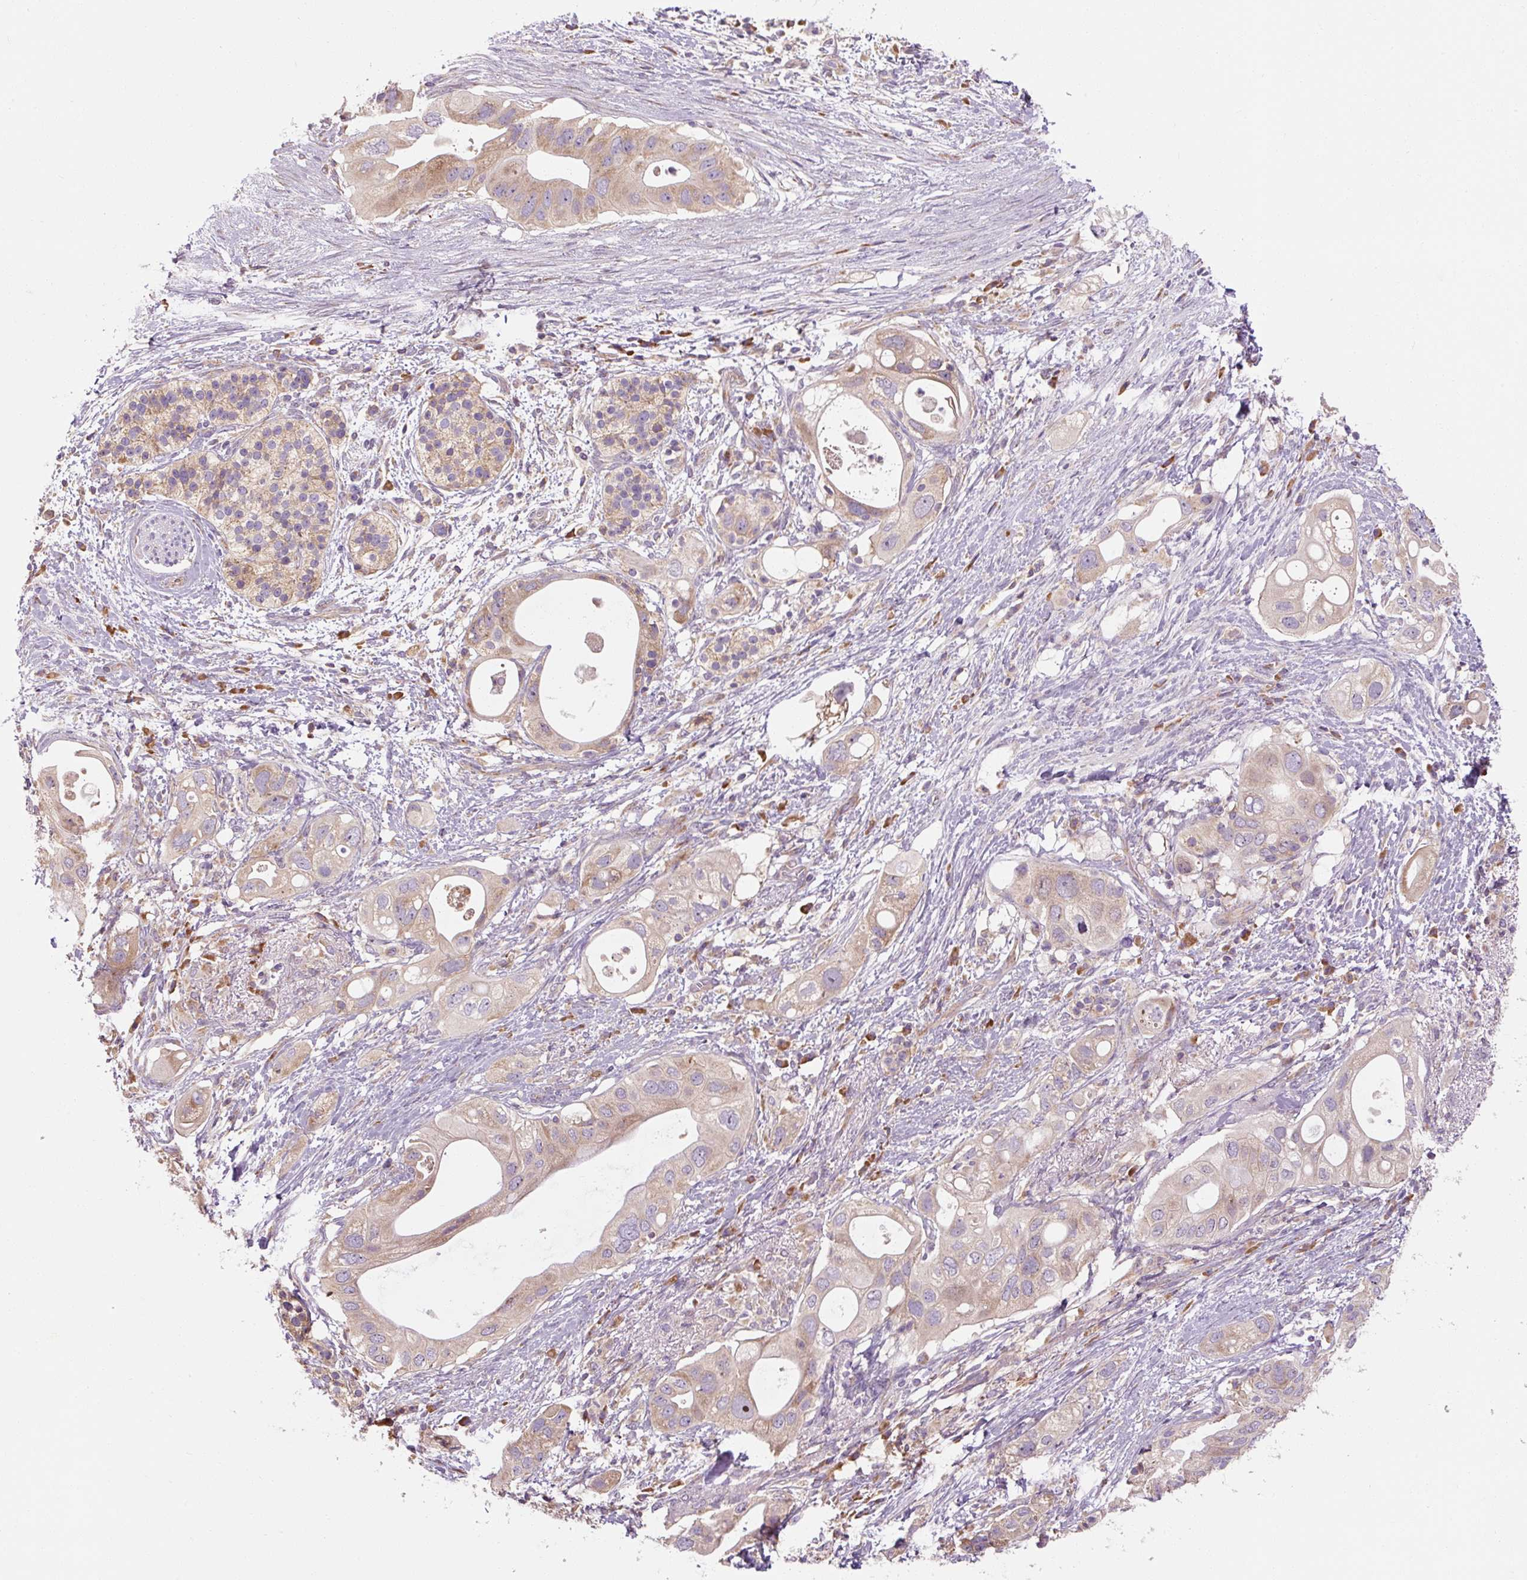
{"staining": {"intensity": "moderate", "quantity": "<25%", "location": "cytoplasmic/membranous"}, "tissue": "pancreatic cancer", "cell_type": "Tumor cells", "image_type": "cancer", "snomed": [{"axis": "morphology", "description": "Adenocarcinoma, NOS"}, {"axis": "topography", "description": "Pancreas"}], "caption": "Adenocarcinoma (pancreatic) stained with a protein marker reveals moderate staining in tumor cells.", "gene": "PRSS48", "patient": {"sex": "female", "age": 72}}